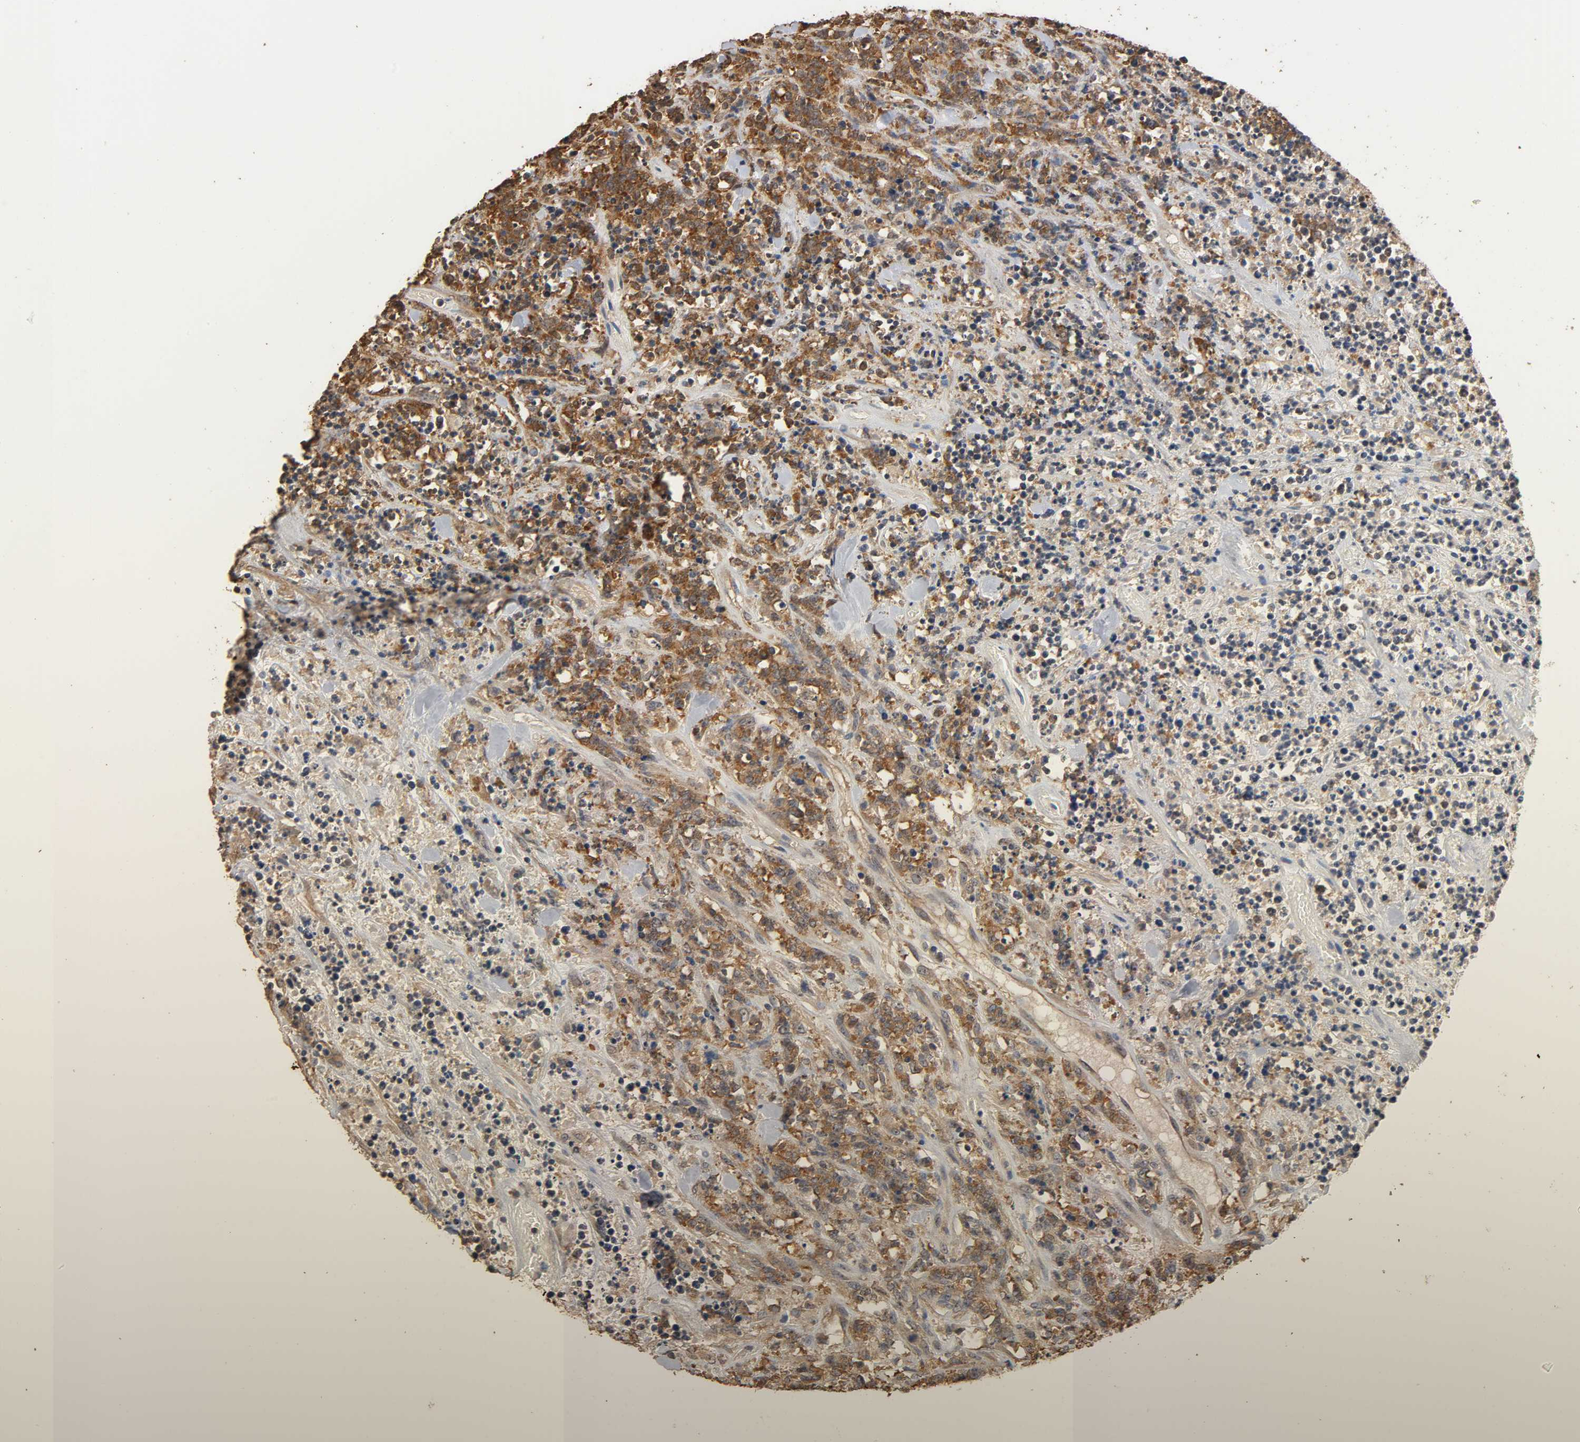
{"staining": {"intensity": "moderate", "quantity": "25%-75%", "location": "cytoplasmic/membranous"}, "tissue": "lymphoma", "cell_type": "Tumor cells", "image_type": "cancer", "snomed": [{"axis": "morphology", "description": "Malignant lymphoma, non-Hodgkin's type, High grade"}, {"axis": "topography", "description": "Soft tissue"}], "caption": "High-grade malignant lymphoma, non-Hodgkin's type was stained to show a protein in brown. There is medium levels of moderate cytoplasmic/membranous staining in about 25%-75% of tumor cells.", "gene": "ARHGEF7", "patient": {"sex": "male", "age": 18}}